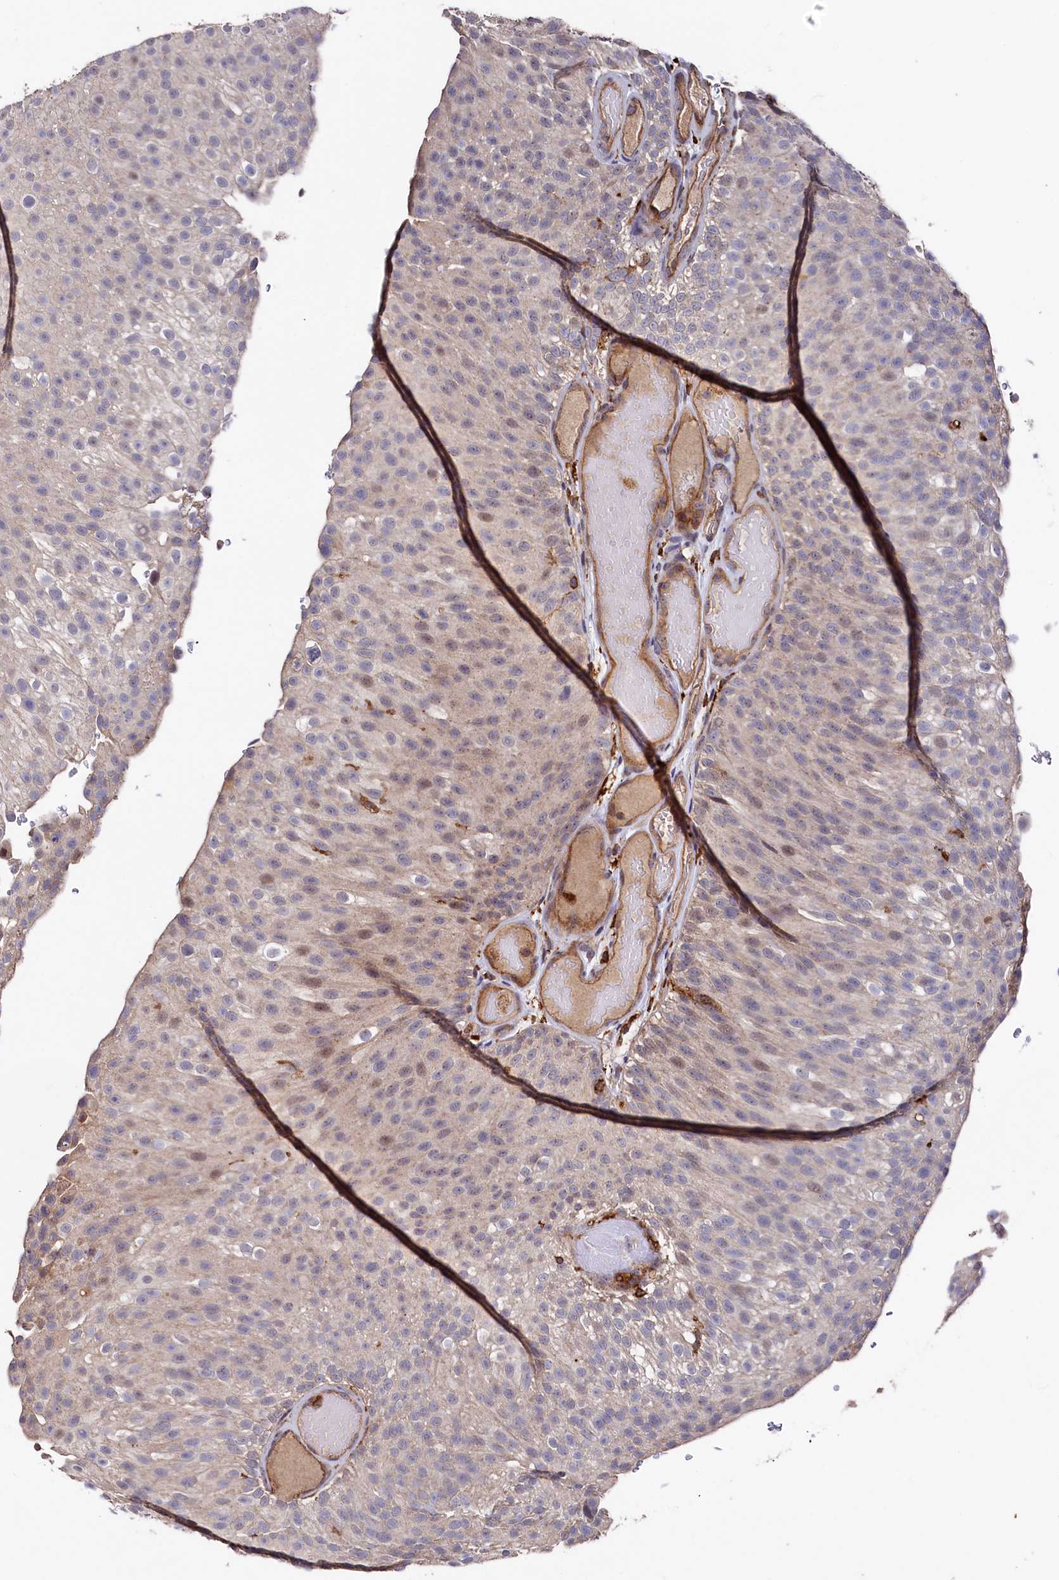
{"staining": {"intensity": "weak", "quantity": "<25%", "location": "nuclear"}, "tissue": "urothelial cancer", "cell_type": "Tumor cells", "image_type": "cancer", "snomed": [{"axis": "morphology", "description": "Urothelial carcinoma, Low grade"}, {"axis": "topography", "description": "Urinary bladder"}], "caption": "Tumor cells are negative for brown protein staining in urothelial carcinoma (low-grade).", "gene": "PLEKHO2", "patient": {"sex": "male", "age": 78}}